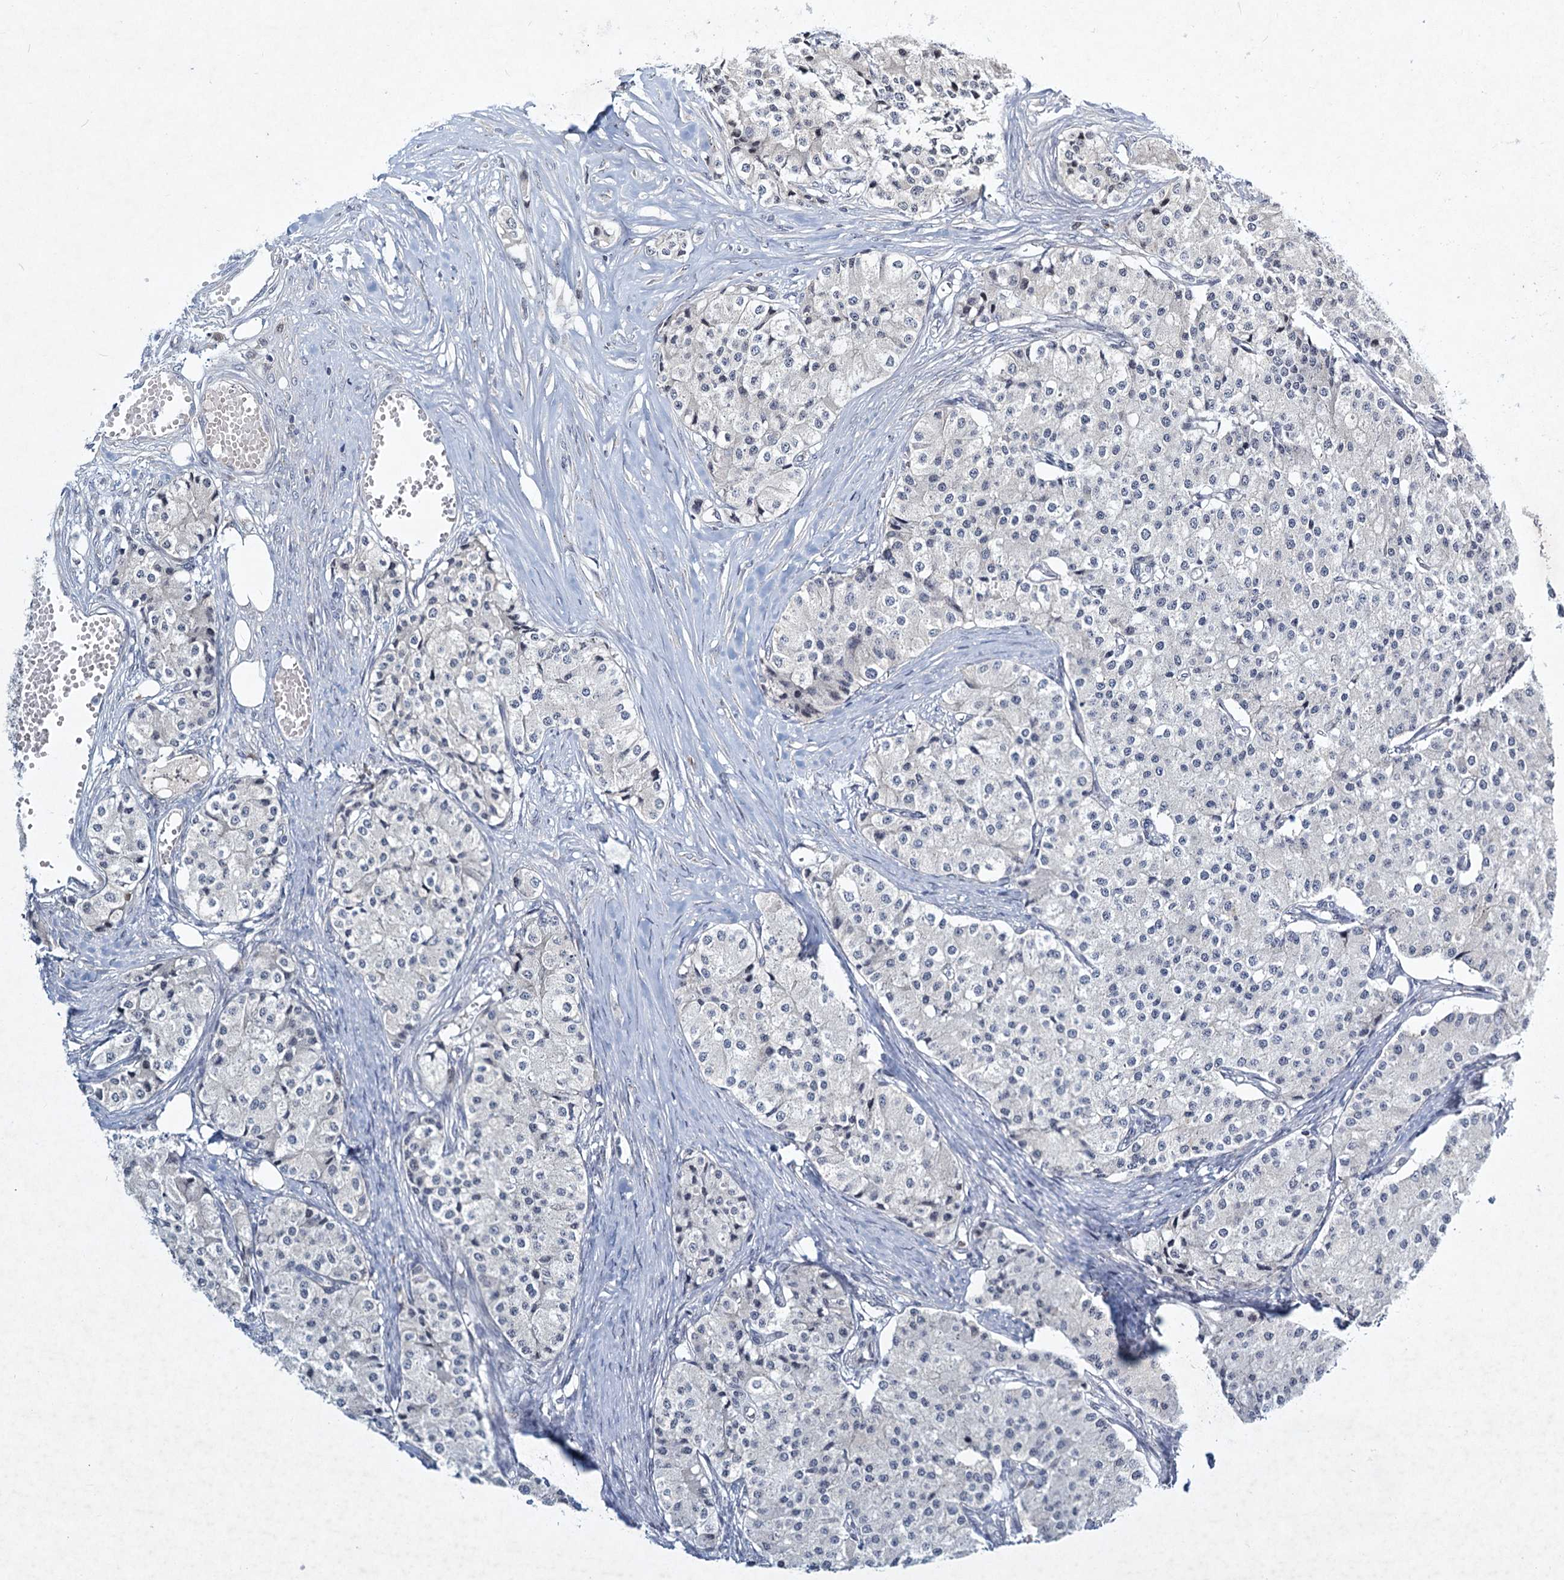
{"staining": {"intensity": "negative", "quantity": "none", "location": "none"}, "tissue": "carcinoid", "cell_type": "Tumor cells", "image_type": "cancer", "snomed": [{"axis": "morphology", "description": "Carcinoid, malignant, NOS"}, {"axis": "topography", "description": "Colon"}], "caption": "Carcinoid was stained to show a protein in brown. There is no significant expression in tumor cells.", "gene": "STAP1", "patient": {"sex": "female", "age": 52}}